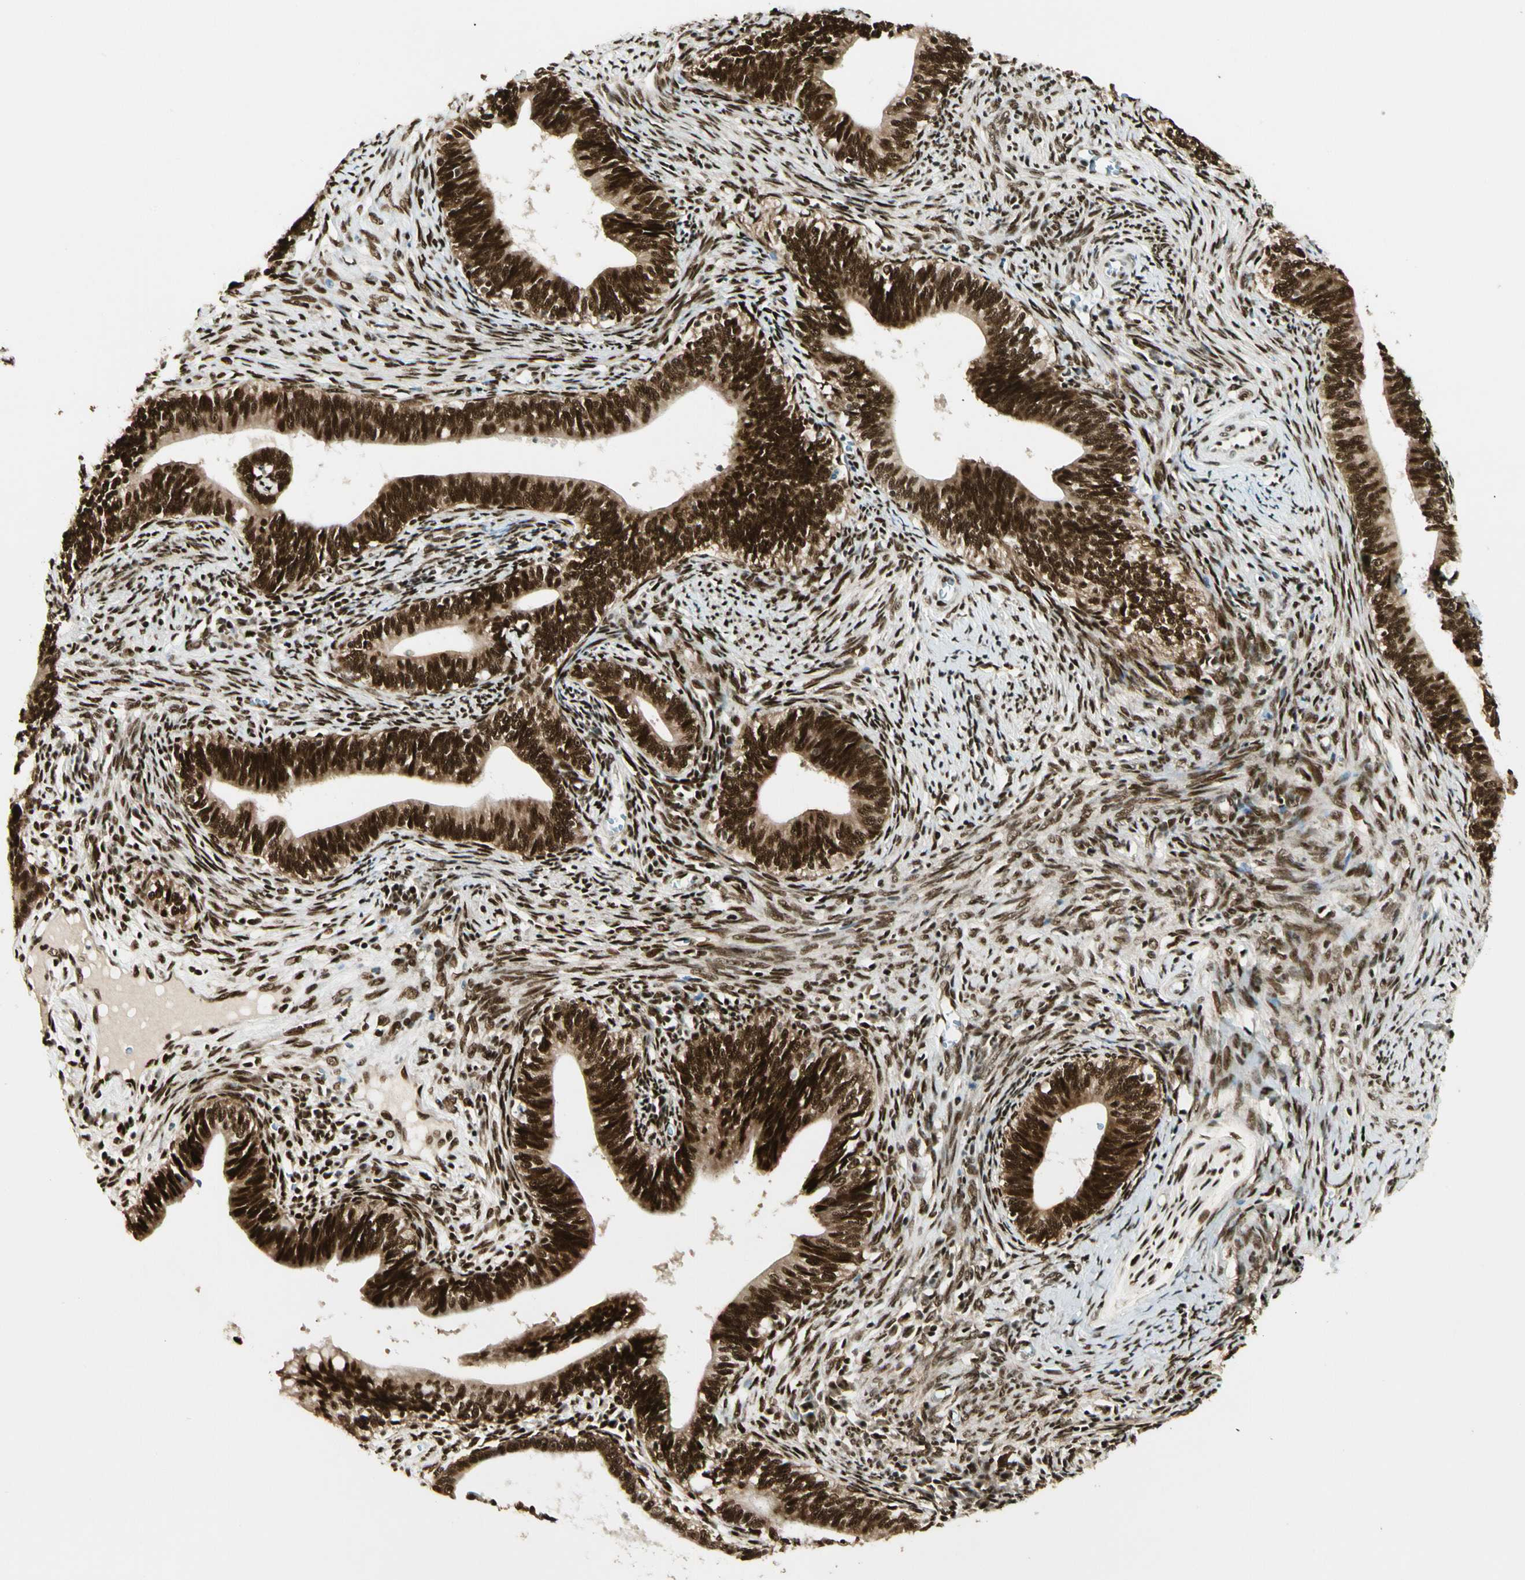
{"staining": {"intensity": "strong", "quantity": ">75%", "location": "cytoplasmic/membranous,nuclear"}, "tissue": "cervical cancer", "cell_type": "Tumor cells", "image_type": "cancer", "snomed": [{"axis": "morphology", "description": "Adenocarcinoma, NOS"}, {"axis": "topography", "description": "Cervix"}], "caption": "There is high levels of strong cytoplasmic/membranous and nuclear expression in tumor cells of cervical cancer (adenocarcinoma), as demonstrated by immunohistochemical staining (brown color).", "gene": "FUS", "patient": {"sex": "female", "age": 44}}